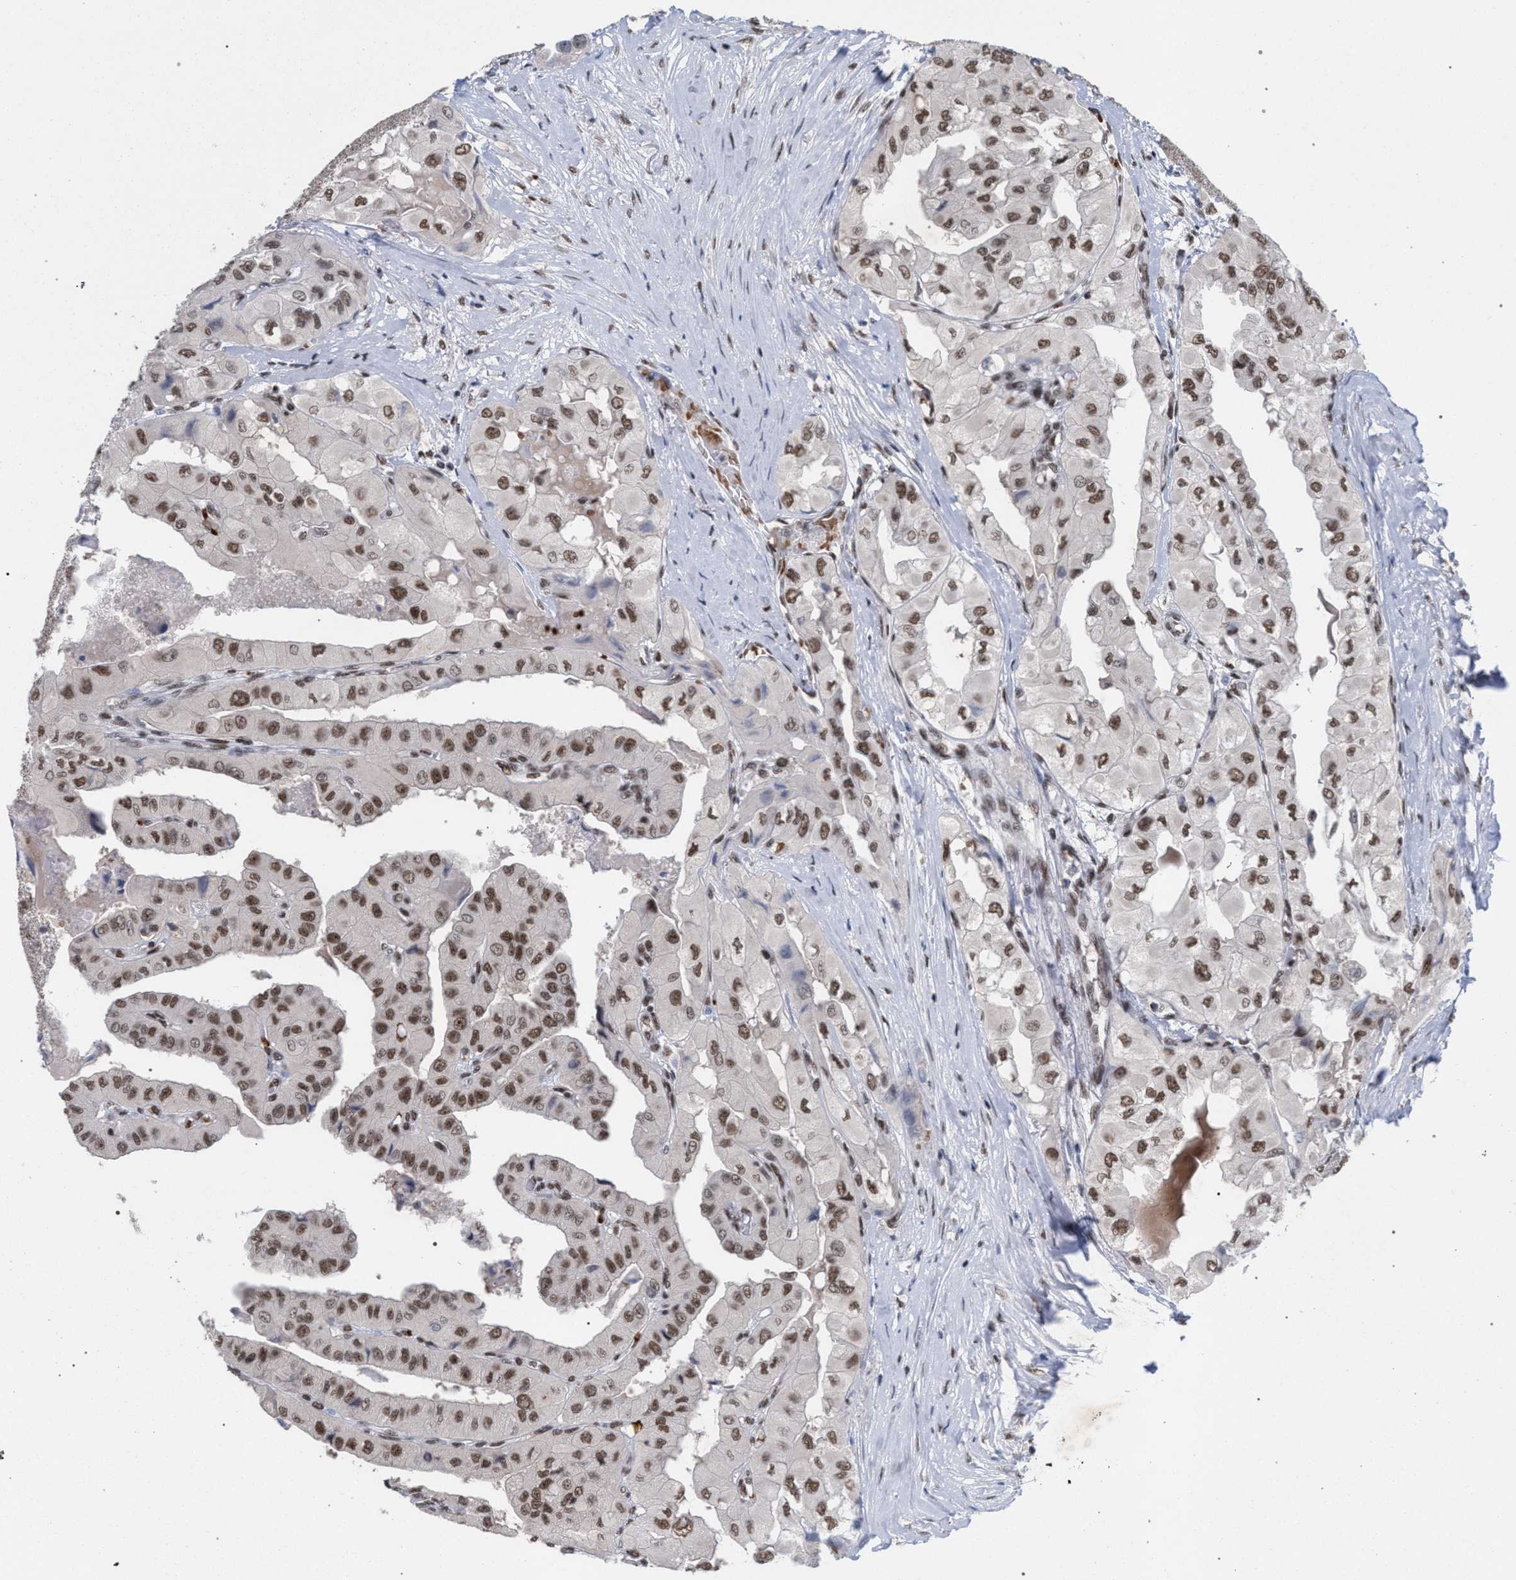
{"staining": {"intensity": "moderate", "quantity": ">75%", "location": "nuclear"}, "tissue": "thyroid cancer", "cell_type": "Tumor cells", "image_type": "cancer", "snomed": [{"axis": "morphology", "description": "Papillary adenocarcinoma, NOS"}, {"axis": "topography", "description": "Thyroid gland"}], "caption": "The immunohistochemical stain labels moderate nuclear expression in tumor cells of thyroid cancer tissue. (DAB = brown stain, brightfield microscopy at high magnification).", "gene": "SCAF4", "patient": {"sex": "female", "age": 59}}